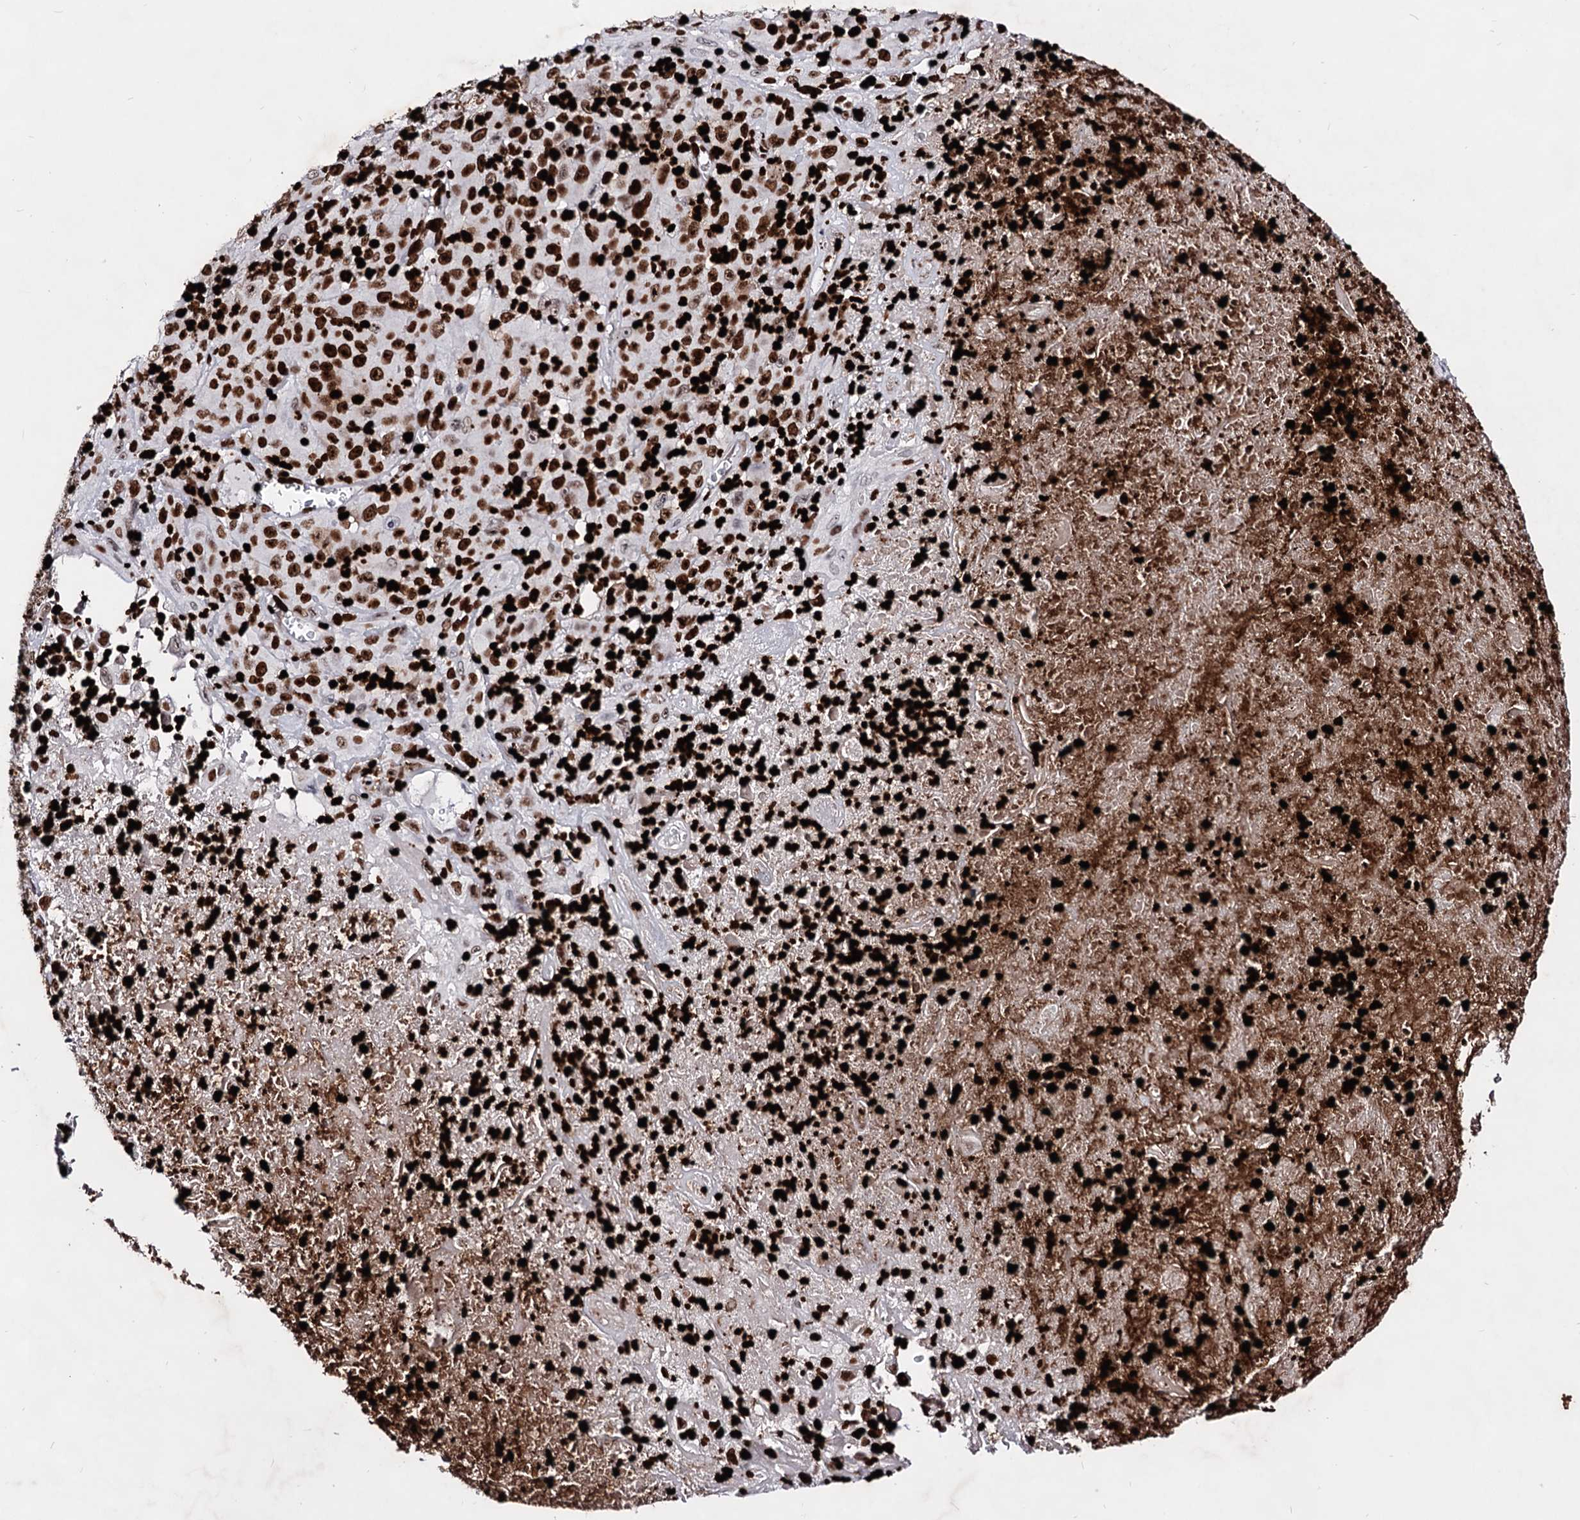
{"staining": {"intensity": "strong", "quantity": ">75%", "location": "nuclear"}, "tissue": "melanoma", "cell_type": "Tumor cells", "image_type": "cancer", "snomed": [{"axis": "morphology", "description": "Malignant melanoma, Metastatic site"}, {"axis": "topography", "description": "Brain"}], "caption": "The histopathology image reveals immunohistochemical staining of melanoma. There is strong nuclear positivity is seen in about >75% of tumor cells.", "gene": "HMGB2", "patient": {"sex": "female", "age": 53}}